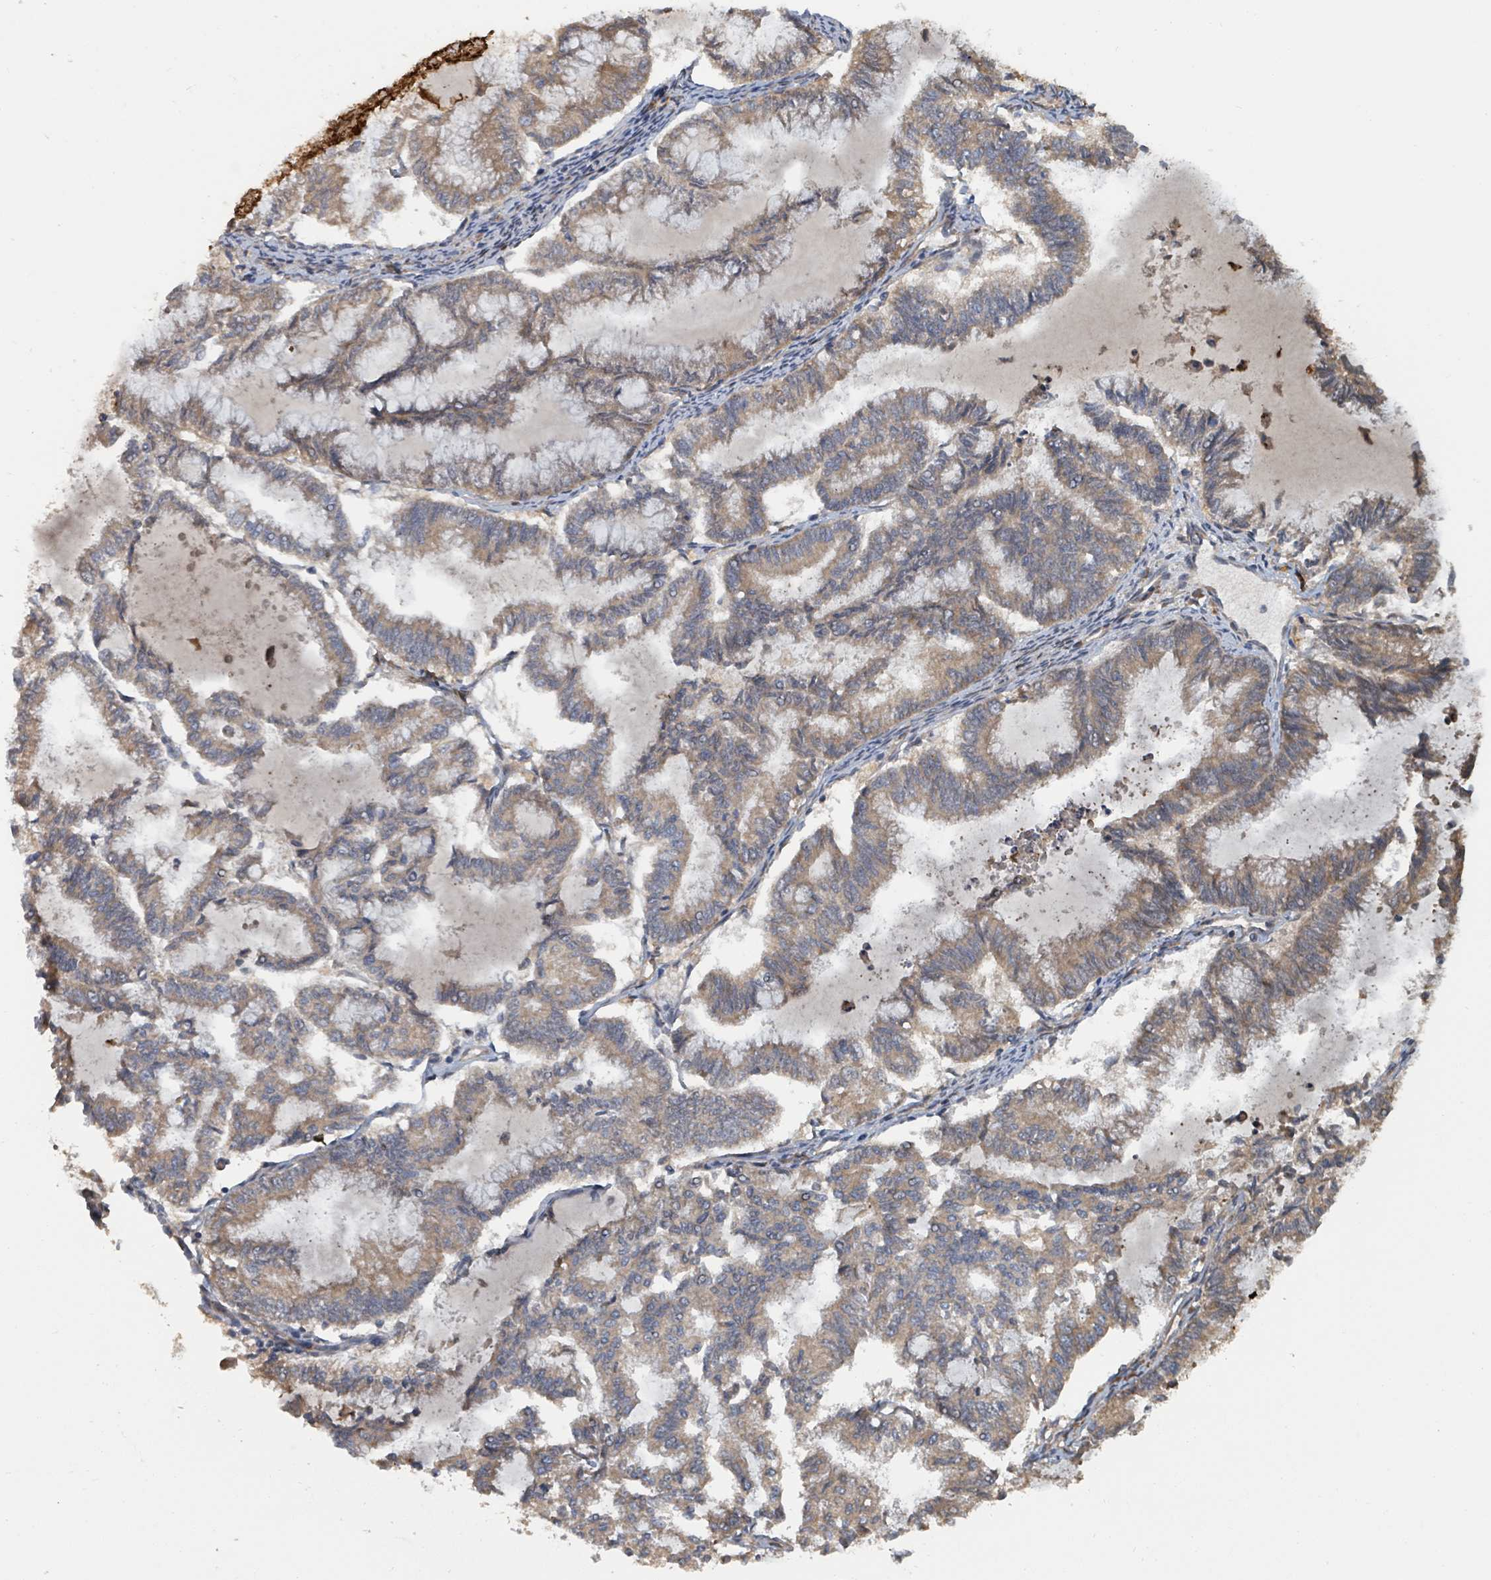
{"staining": {"intensity": "weak", "quantity": ">75%", "location": "cytoplasmic/membranous"}, "tissue": "endometrial cancer", "cell_type": "Tumor cells", "image_type": "cancer", "snomed": [{"axis": "morphology", "description": "Adenocarcinoma, NOS"}, {"axis": "topography", "description": "Endometrium"}], "caption": "An image of human endometrial cancer (adenocarcinoma) stained for a protein reveals weak cytoplasmic/membranous brown staining in tumor cells.", "gene": "DPM1", "patient": {"sex": "female", "age": 79}}